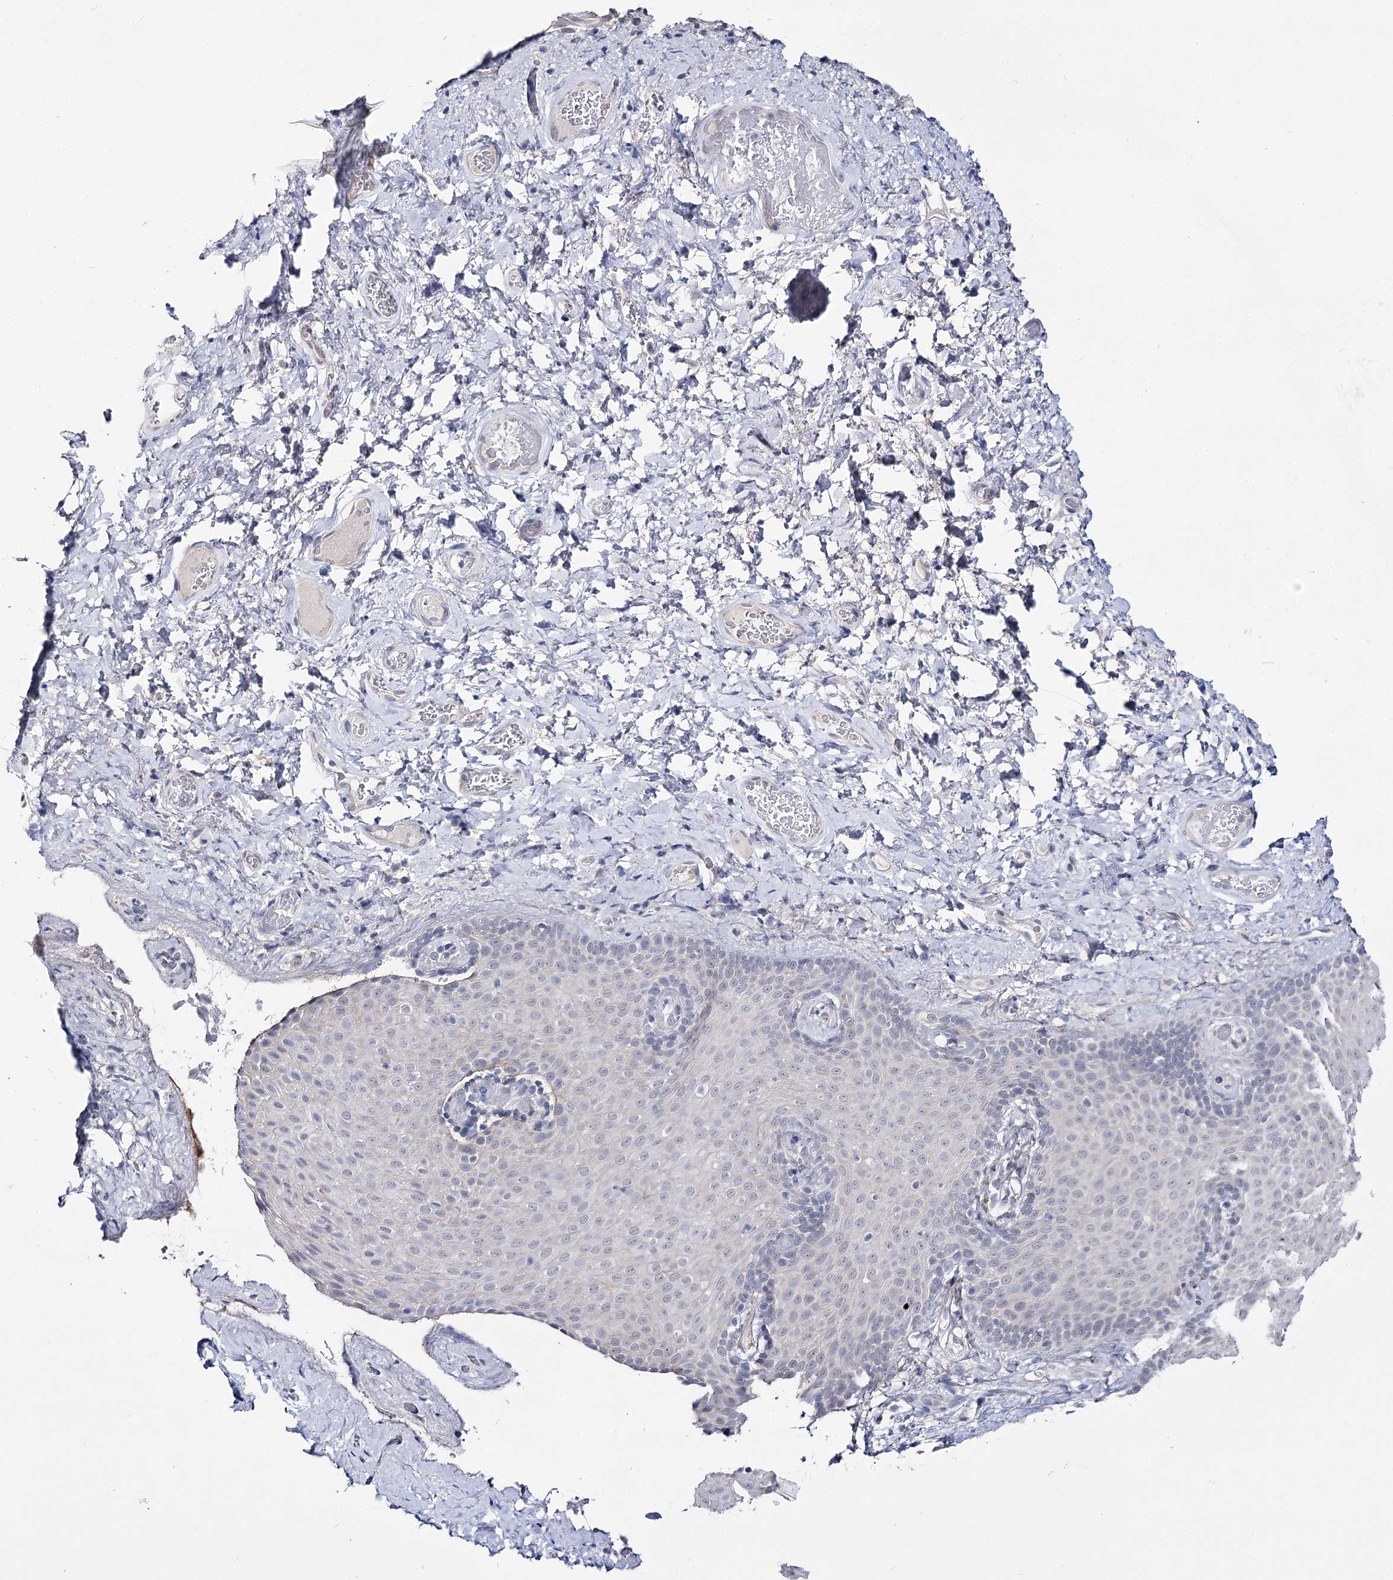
{"staining": {"intensity": "negative", "quantity": "none", "location": "none"}, "tissue": "skin", "cell_type": "Epidermal cells", "image_type": "normal", "snomed": [{"axis": "morphology", "description": "Normal tissue, NOS"}, {"axis": "topography", "description": "Anal"}], "caption": "The histopathology image demonstrates no staining of epidermal cells in unremarkable skin. (Stains: DAB (3,3'-diaminobenzidine) immunohistochemistry (IHC) with hematoxylin counter stain, Microscopy: brightfield microscopy at high magnification).", "gene": "ATP10B", "patient": {"sex": "male", "age": 69}}